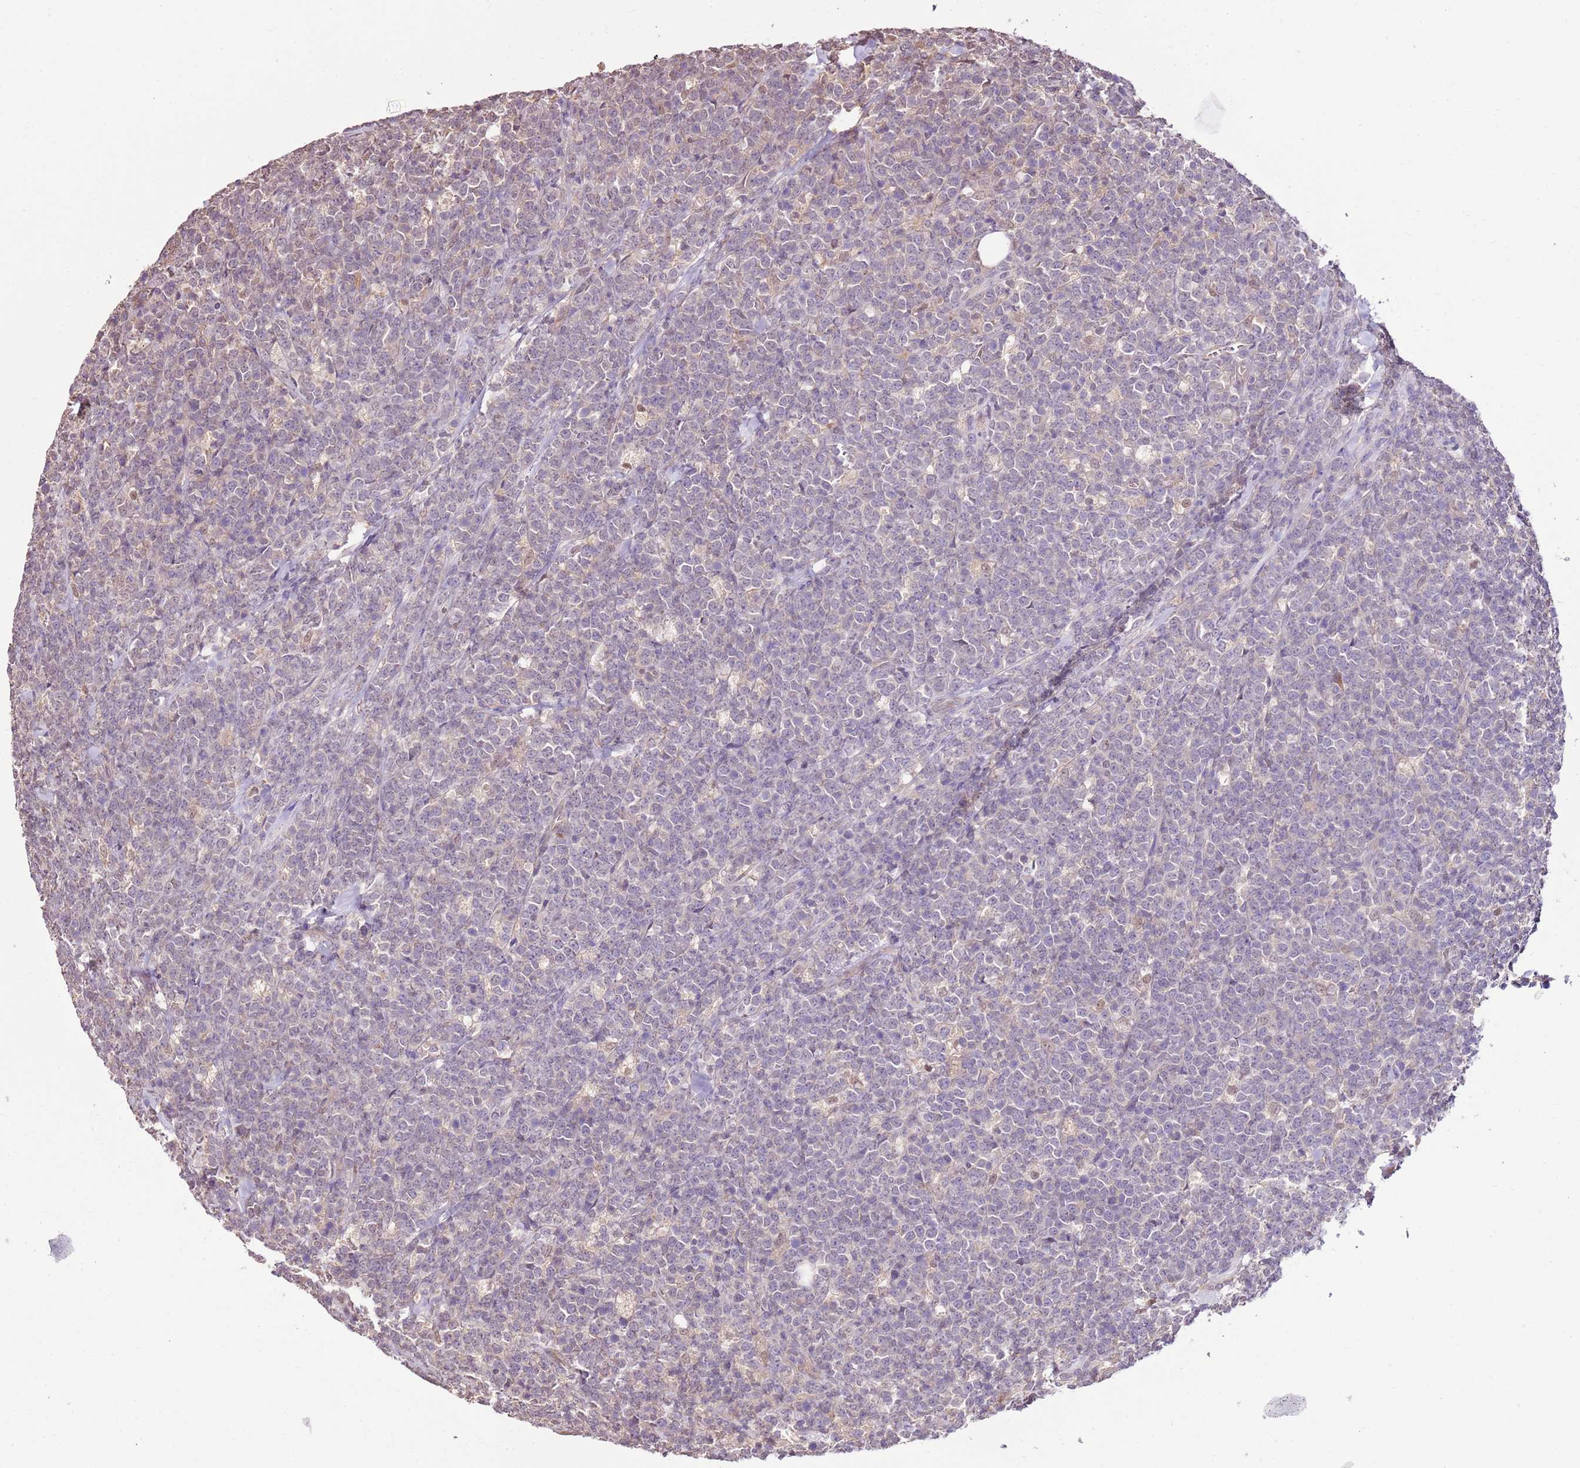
{"staining": {"intensity": "negative", "quantity": "none", "location": "none"}, "tissue": "lymphoma", "cell_type": "Tumor cells", "image_type": "cancer", "snomed": [{"axis": "morphology", "description": "Malignant lymphoma, non-Hodgkin's type, High grade"}, {"axis": "topography", "description": "Small intestine"}], "caption": "There is no significant positivity in tumor cells of malignant lymphoma, non-Hodgkin's type (high-grade). The staining is performed using DAB brown chromogen with nuclei counter-stained in using hematoxylin.", "gene": "BBS5", "patient": {"sex": "male", "age": 8}}